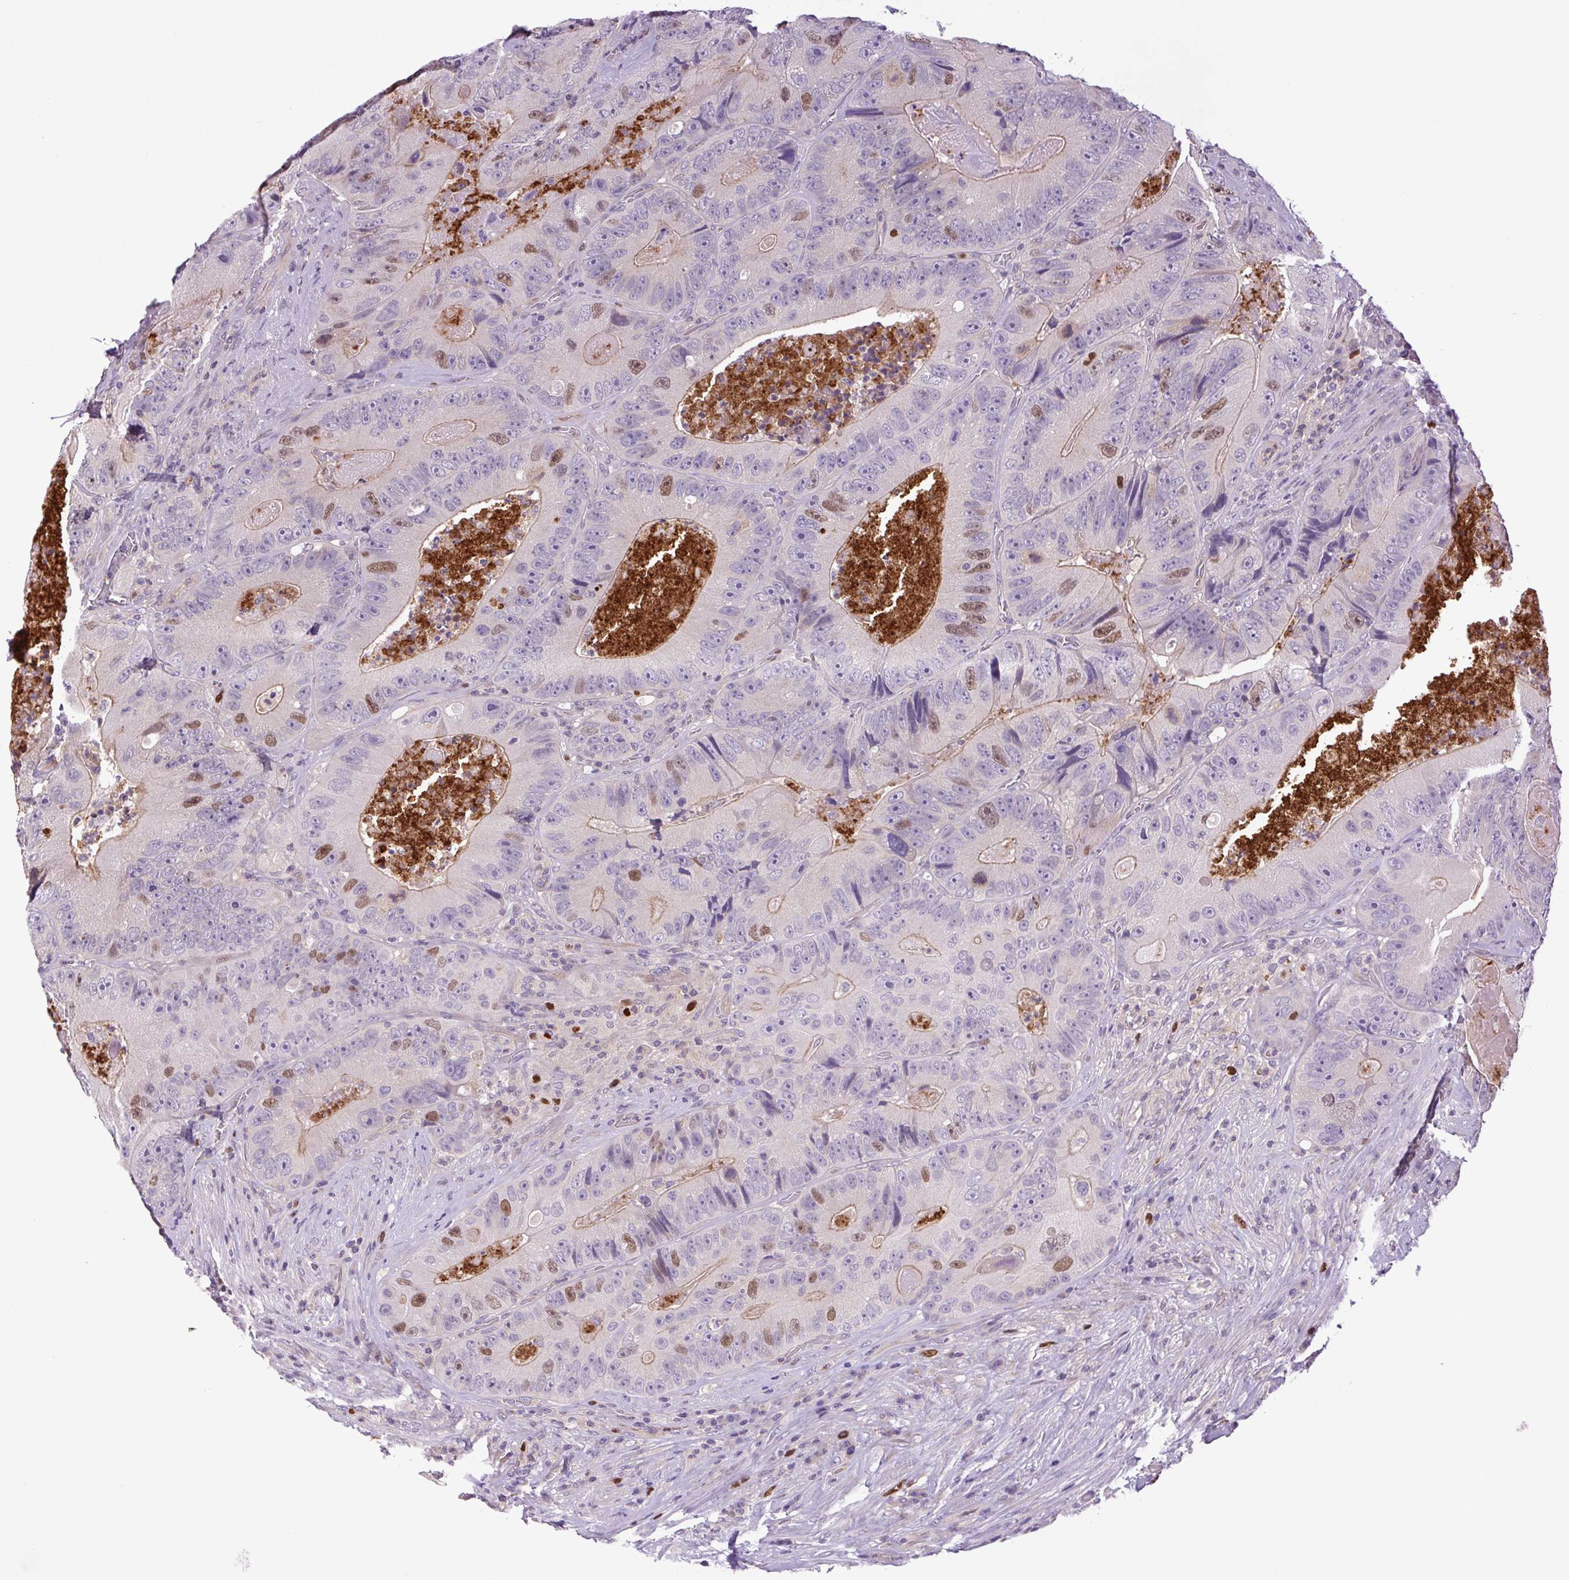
{"staining": {"intensity": "moderate", "quantity": "<25%", "location": "nuclear"}, "tissue": "colorectal cancer", "cell_type": "Tumor cells", "image_type": "cancer", "snomed": [{"axis": "morphology", "description": "Adenocarcinoma, NOS"}, {"axis": "topography", "description": "Colon"}], "caption": "Colorectal adenocarcinoma was stained to show a protein in brown. There is low levels of moderate nuclear expression in about <25% of tumor cells. (IHC, brightfield microscopy, high magnification).", "gene": "KIFC1", "patient": {"sex": "female", "age": 86}}